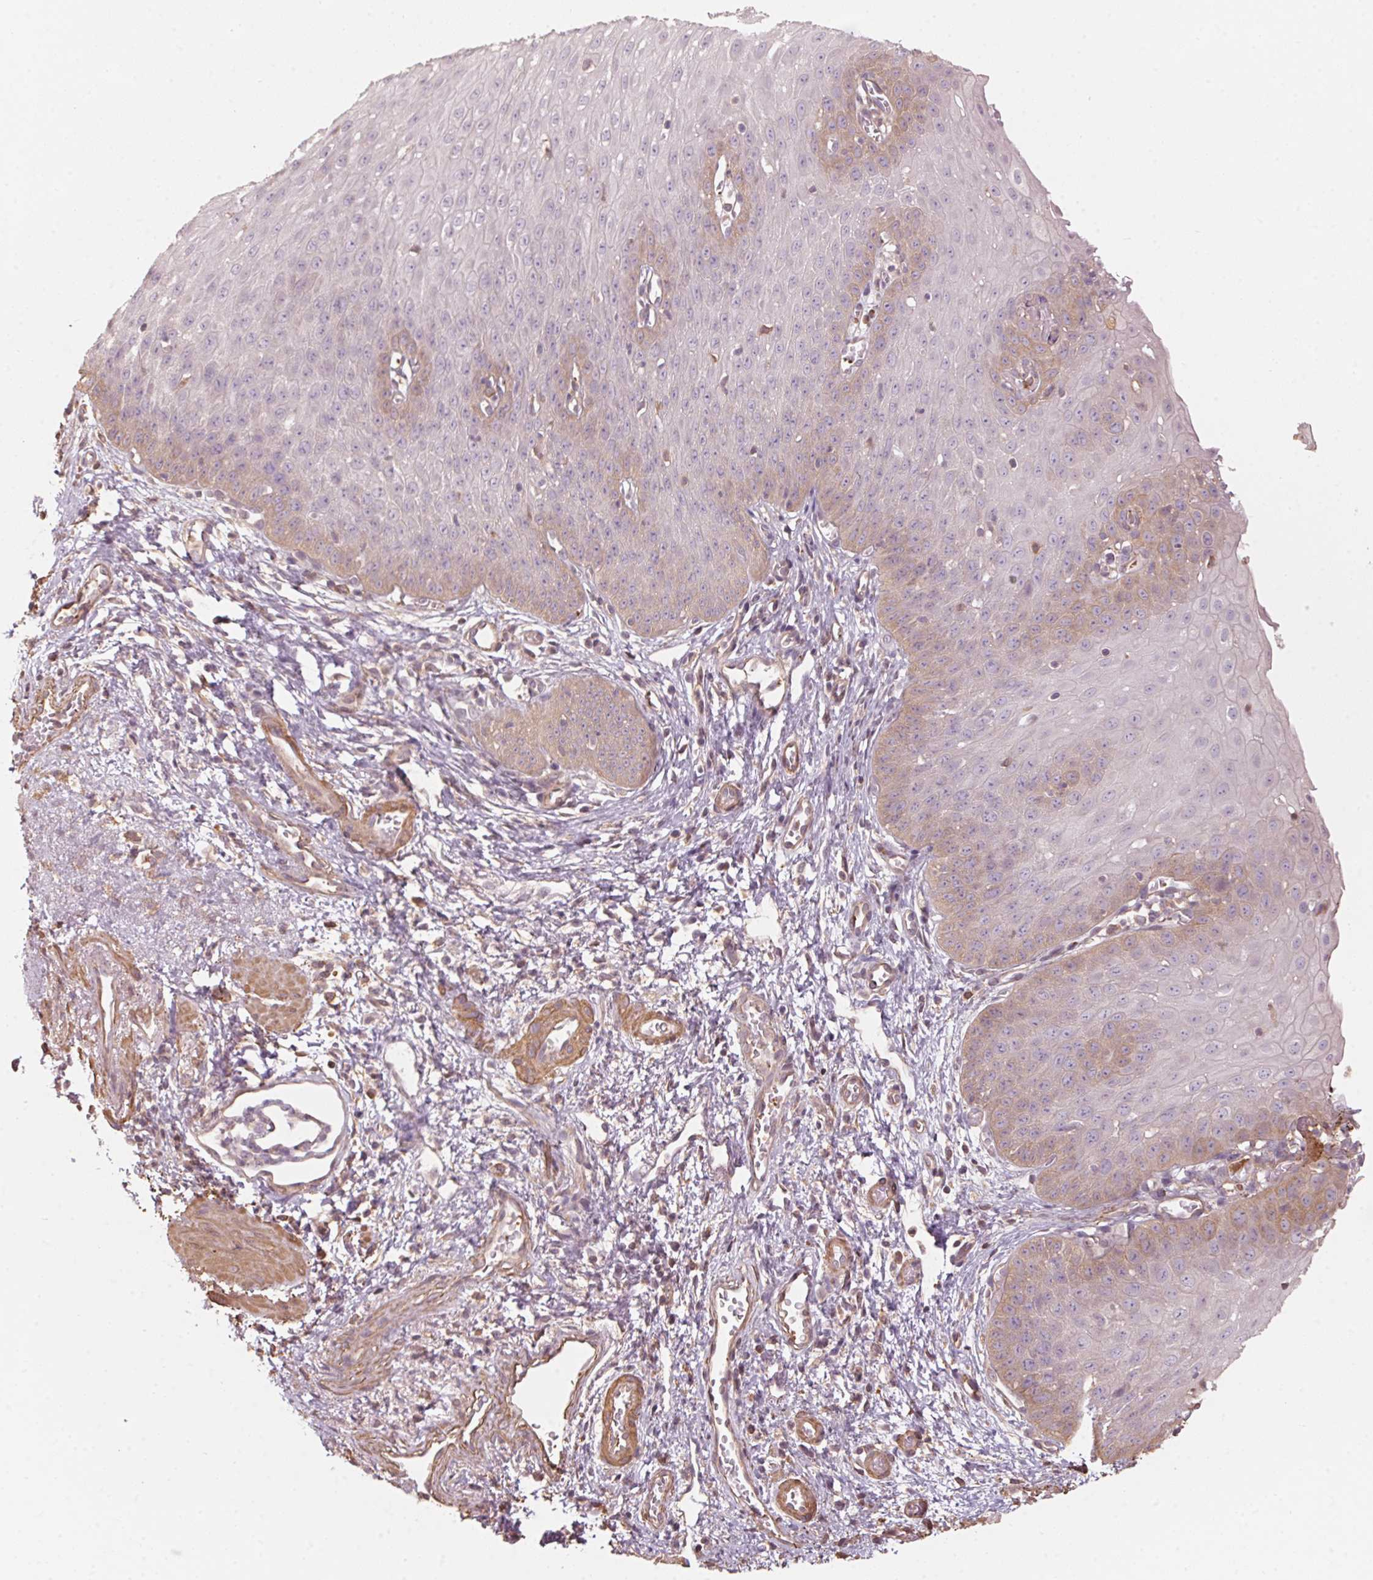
{"staining": {"intensity": "weak", "quantity": "<25%", "location": "cytoplasmic/membranous"}, "tissue": "esophagus", "cell_type": "Squamous epithelial cells", "image_type": "normal", "snomed": [{"axis": "morphology", "description": "Normal tissue, NOS"}, {"axis": "topography", "description": "Esophagus"}], "caption": "DAB immunohistochemical staining of unremarkable esophagus shows no significant expression in squamous epithelial cells.", "gene": "QDPR", "patient": {"sex": "male", "age": 71}}